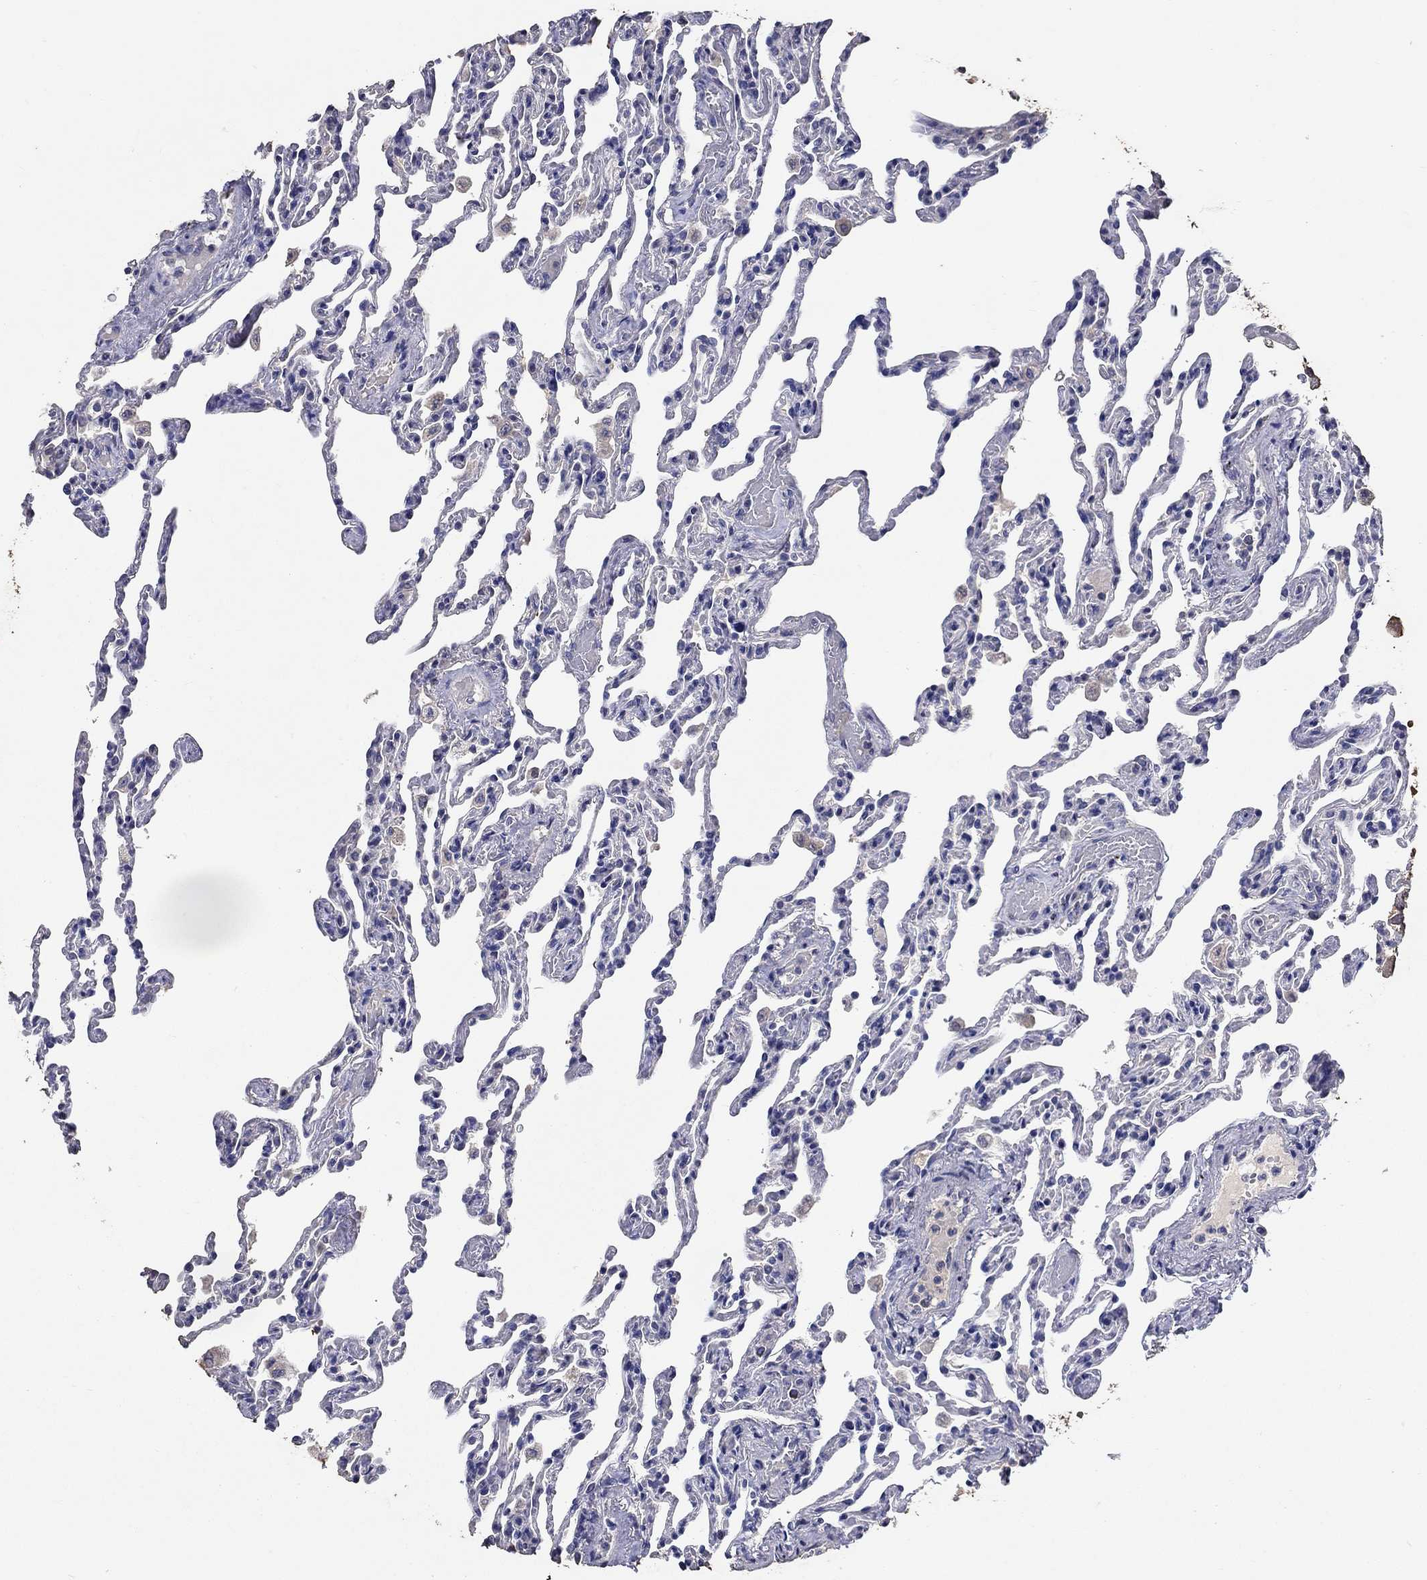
{"staining": {"intensity": "negative", "quantity": "none", "location": "none"}, "tissue": "lung", "cell_type": "Alveolar cells", "image_type": "normal", "snomed": [{"axis": "morphology", "description": "Normal tissue, NOS"}, {"axis": "topography", "description": "Lung"}], "caption": "Immunohistochemical staining of normal lung reveals no significant staining in alveolar cells. Nuclei are stained in blue.", "gene": "PROZ", "patient": {"sex": "female", "age": 43}}